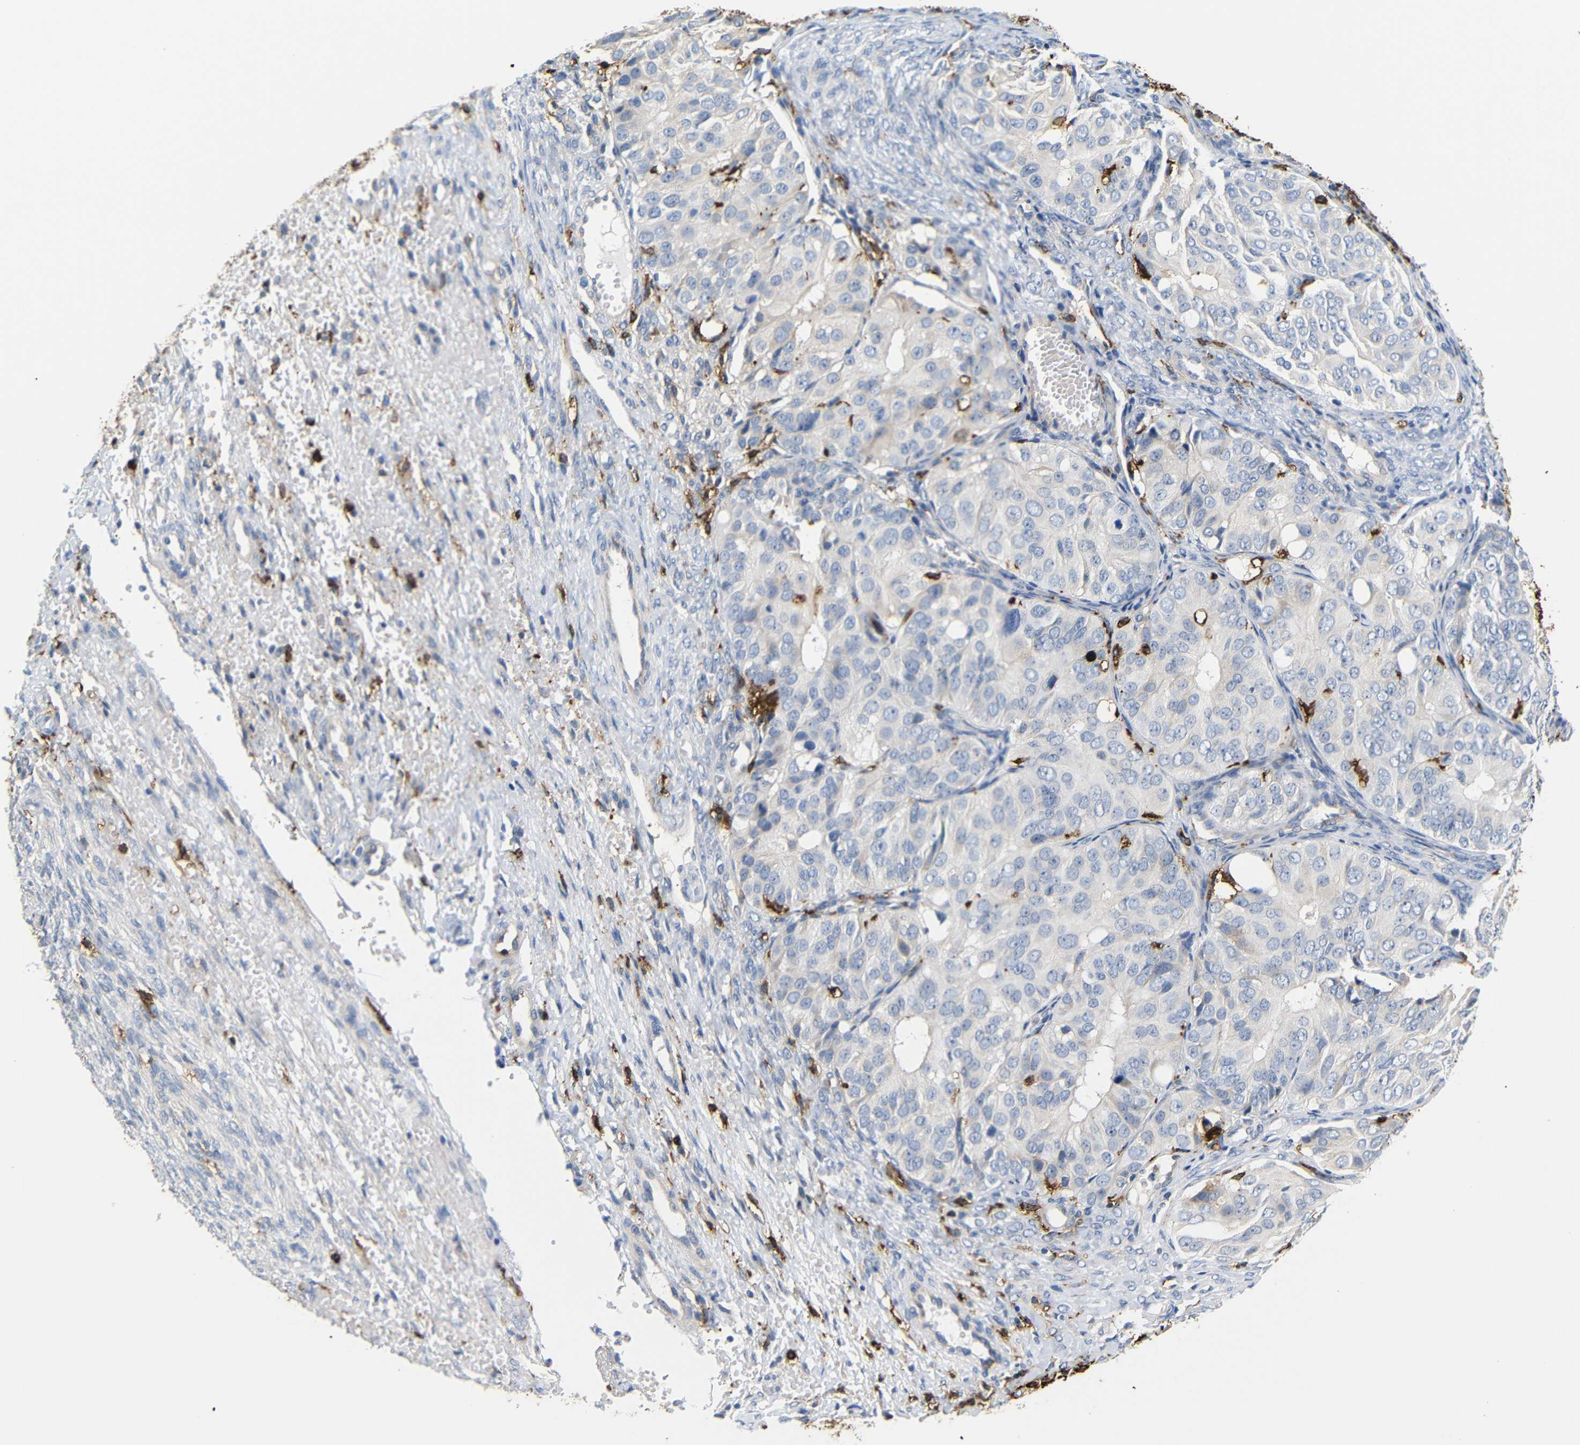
{"staining": {"intensity": "negative", "quantity": "none", "location": "none"}, "tissue": "ovarian cancer", "cell_type": "Tumor cells", "image_type": "cancer", "snomed": [{"axis": "morphology", "description": "Carcinoma, endometroid"}, {"axis": "topography", "description": "Ovary"}], "caption": "Protein analysis of ovarian cancer (endometroid carcinoma) exhibits no significant expression in tumor cells.", "gene": "HLA-DQB1", "patient": {"sex": "female", "age": 51}}